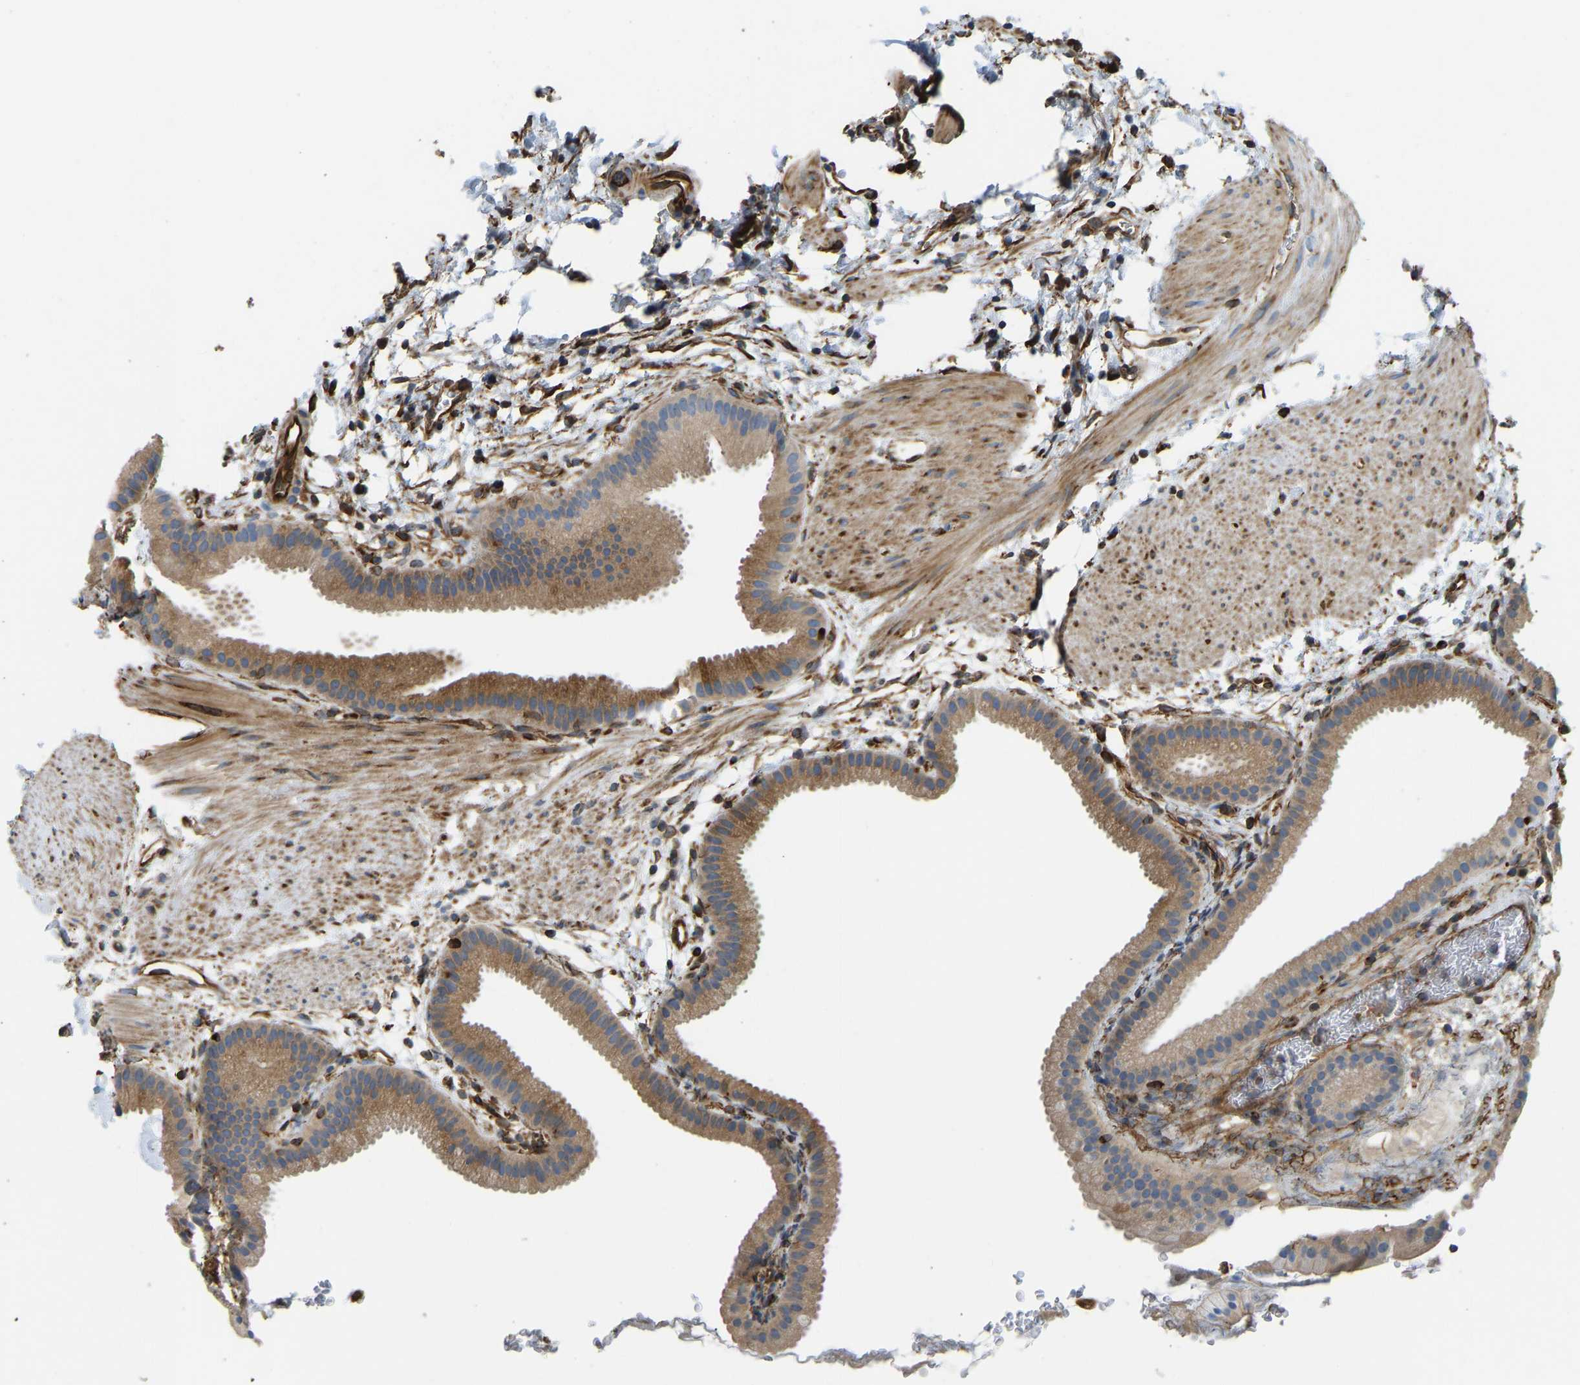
{"staining": {"intensity": "moderate", "quantity": ">75%", "location": "cytoplasmic/membranous"}, "tissue": "gallbladder", "cell_type": "Glandular cells", "image_type": "normal", "snomed": [{"axis": "morphology", "description": "Normal tissue, NOS"}, {"axis": "topography", "description": "Gallbladder"}], "caption": "Immunohistochemistry (IHC) (DAB) staining of normal human gallbladder shows moderate cytoplasmic/membranous protein staining in about >75% of glandular cells. The staining was performed using DAB to visualize the protein expression in brown, while the nuclei were stained in blue with hematoxylin (Magnification: 20x).", "gene": "BEX3", "patient": {"sex": "female", "age": 64}}